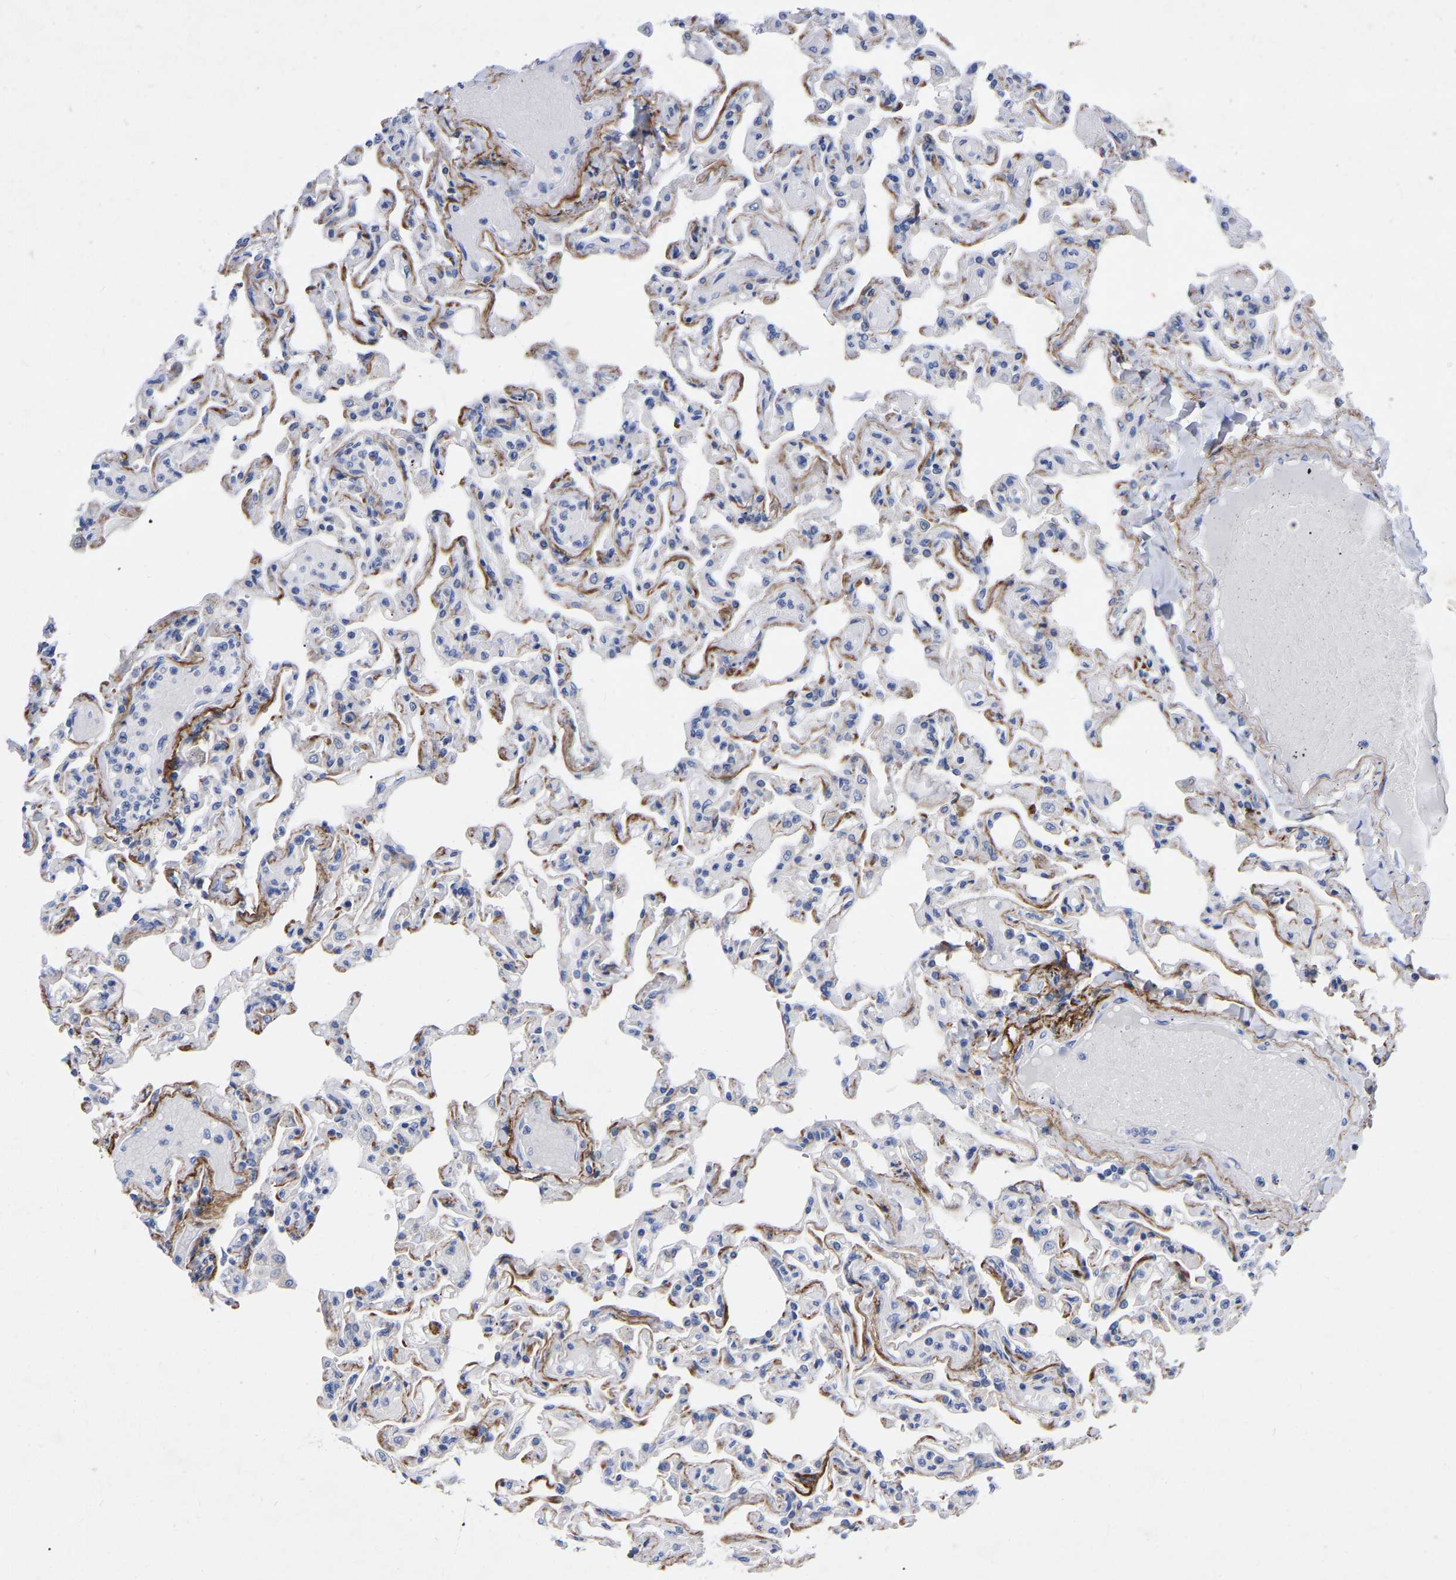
{"staining": {"intensity": "negative", "quantity": "none", "location": "none"}, "tissue": "lung", "cell_type": "Alveolar cells", "image_type": "normal", "snomed": [{"axis": "morphology", "description": "Normal tissue, NOS"}, {"axis": "topography", "description": "Lung"}], "caption": "IHC photomicrograph of benign lung: human lung stained with DAB (3,3'-diaminobenzidine) displays no significant protein expression in alveolar cells.", "gene": "STRIP2", "patient": {"sex": "male", "age": 21}}